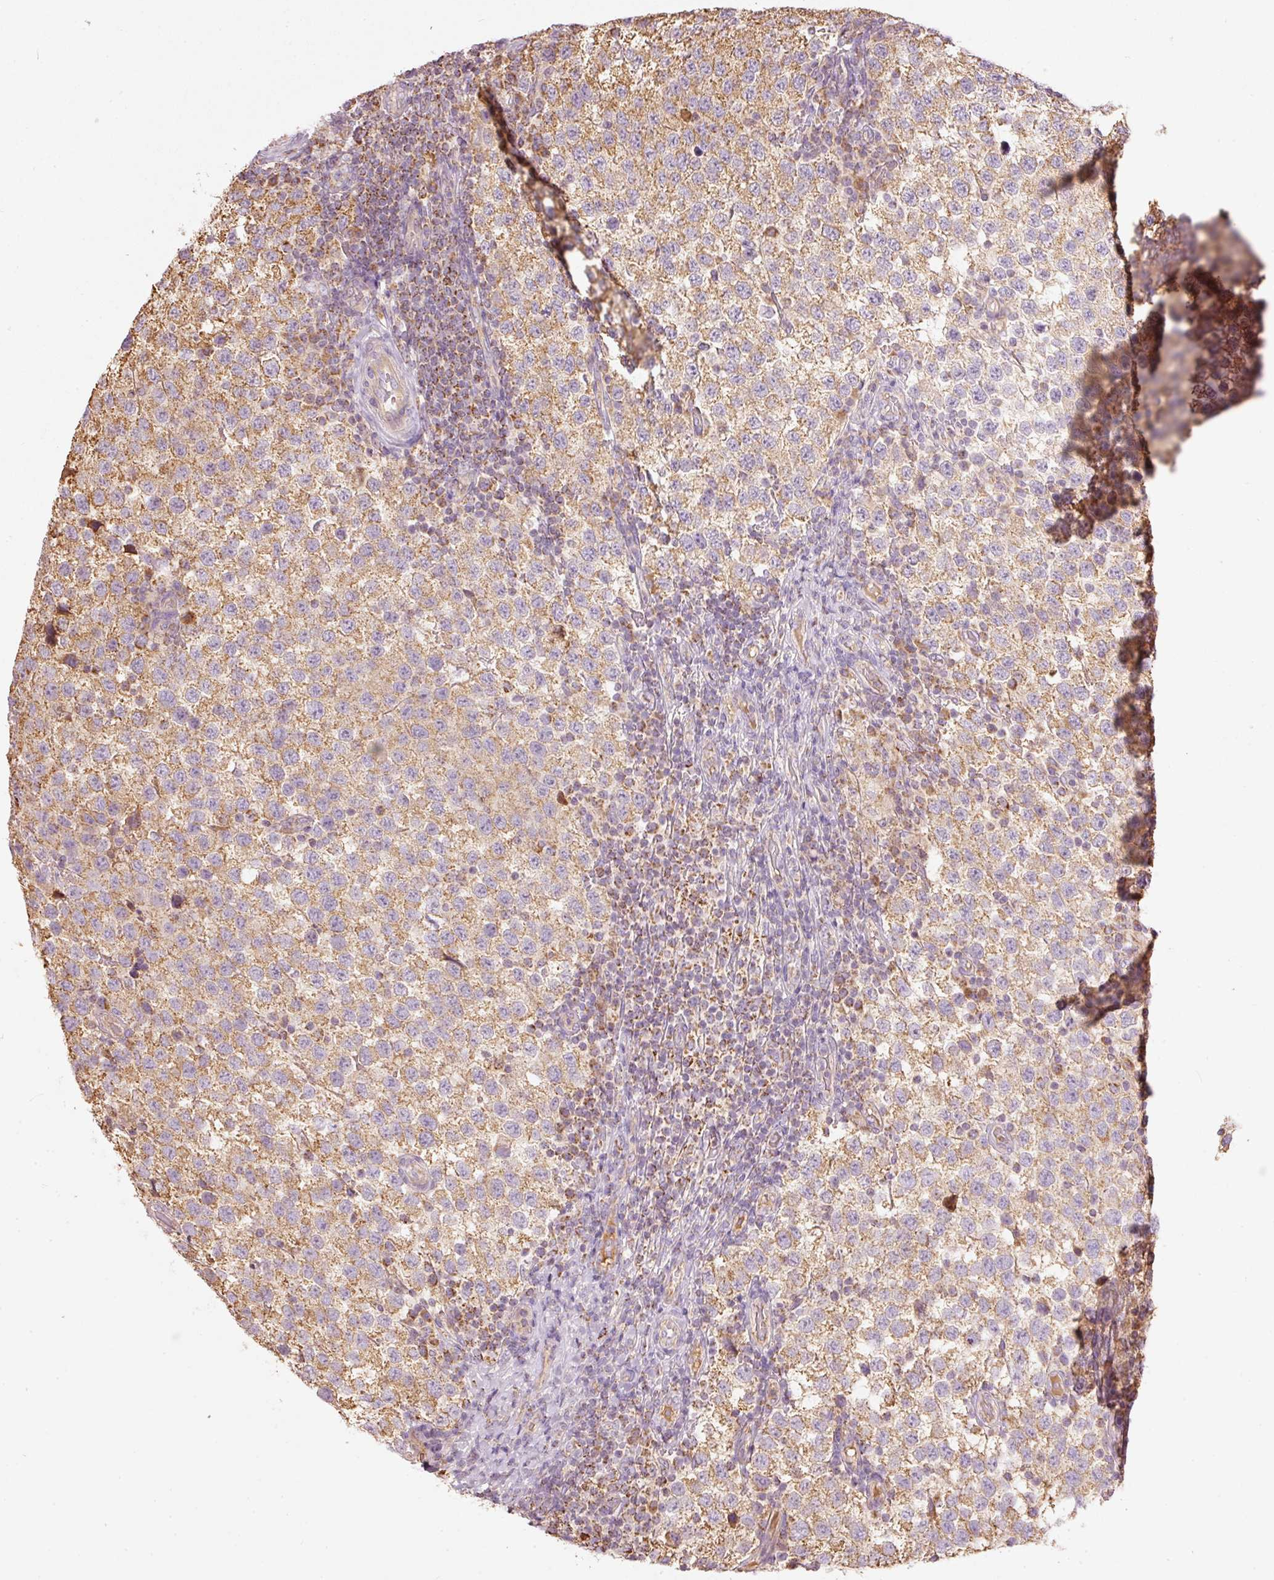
{"staining": {"intensity": "moderate", "quantity": ">75%", "location": "cytoplasmic/membranous"}, "tissue": "testis cancer", "cell_type": "Tumor cells", "image_type": "cancer", "snomed": [{"axis": "morphology", "description": "Seminoma, NOS"}, {"axis": "topography", "description": "Testis"}], "caption": "Brown immunohistochemical staining in human seminoma (testis) shows moderate cytoplasmic/membranous staining in about >75% of tumor cells.", "gene": "PSENEN", "patient": {"sex": "male", "age": 34}}